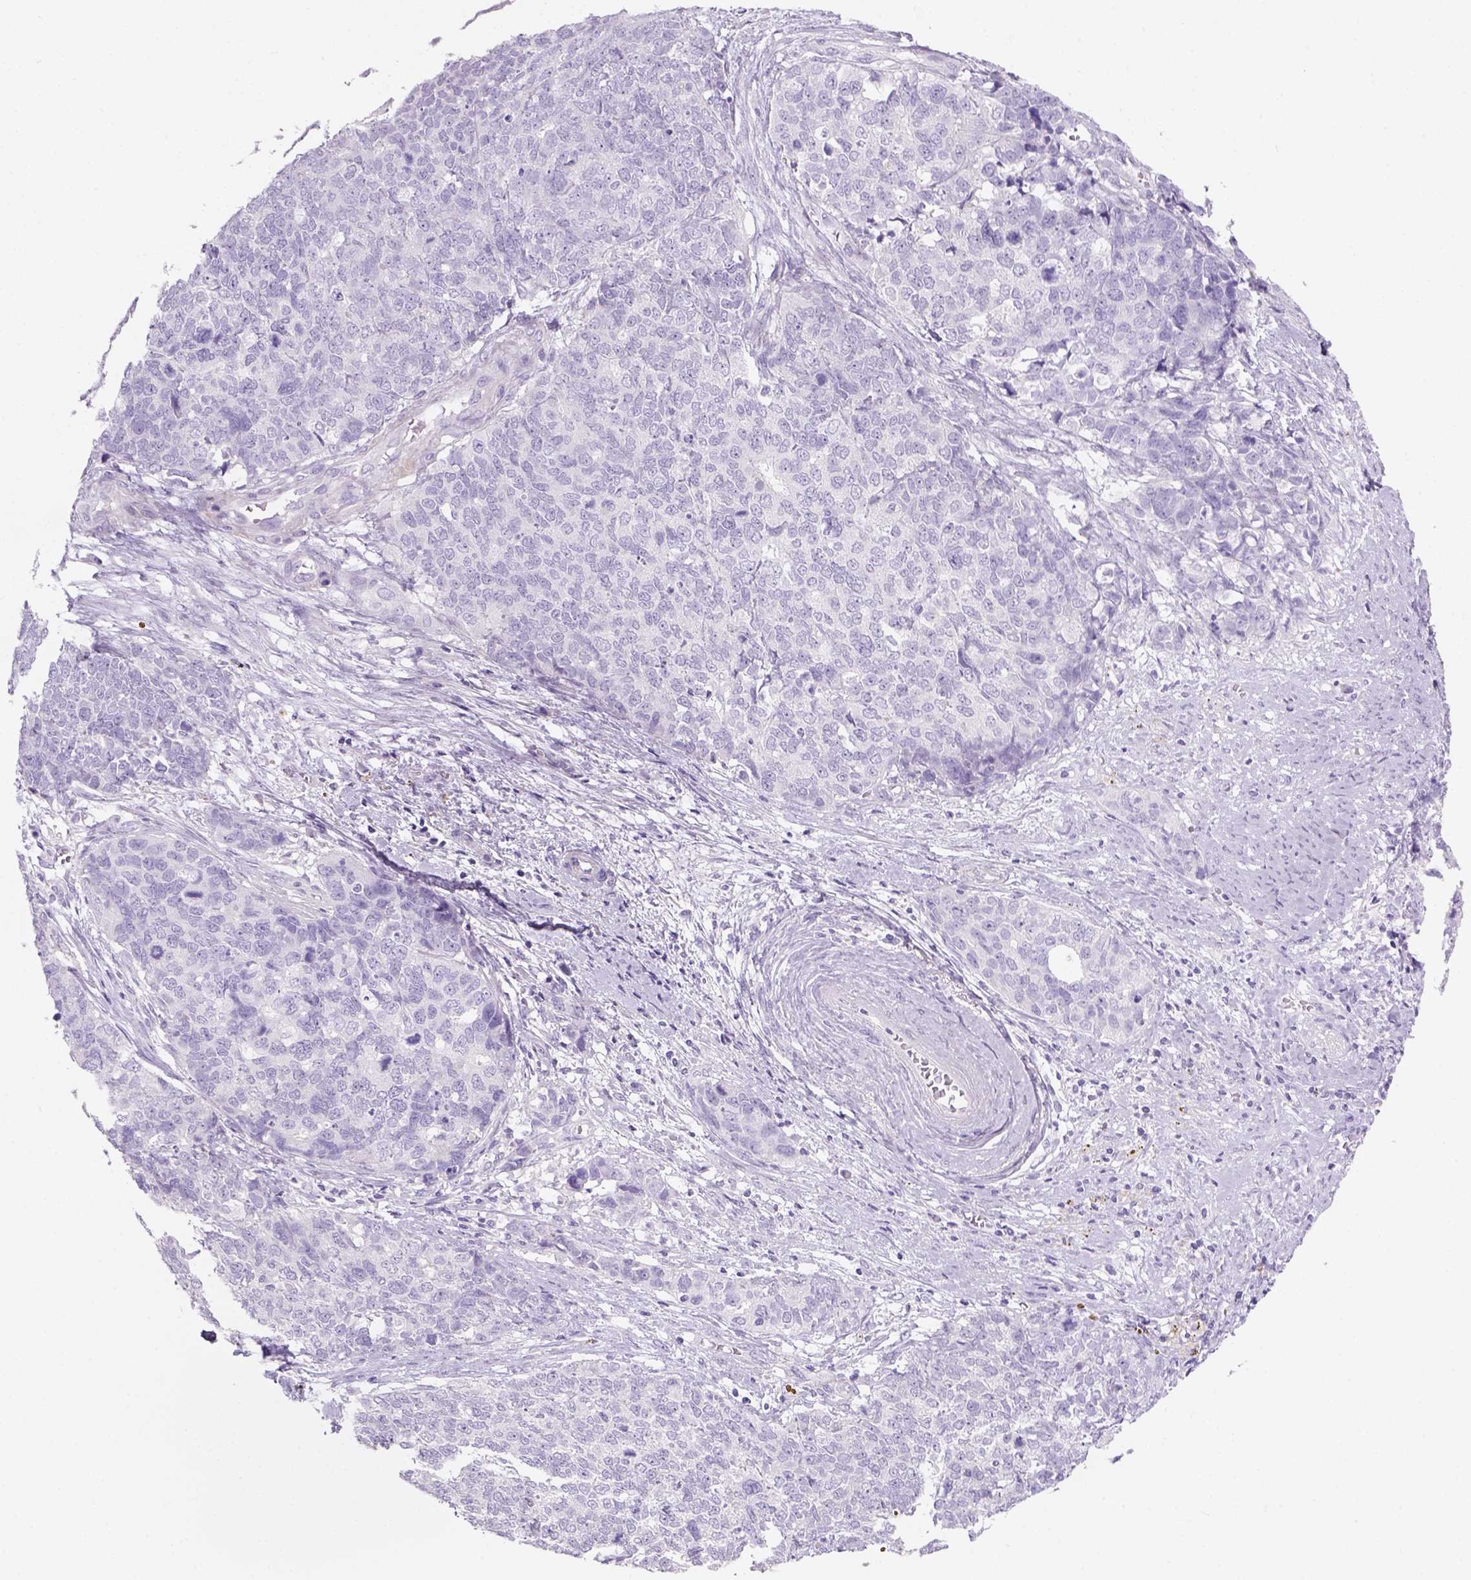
{"staining": {"intensity": "negative", "quantity": "none", "location": "none"}, "tissue": "cervical cancer", "cell_type": "Tumor cells", "image_type": "cancer", "snomed": [{"axis": "morphology", "description": "Squamous cell carcinoma, NOS"}, {"axis": "topography", "description": "Cervix"}], "caption": "The IHC histopathology image has no significant positivity in tumor cells of cervical cancer tissue.", "gene": "TENM4", "patient": {"sex": "female", "age": 63}}